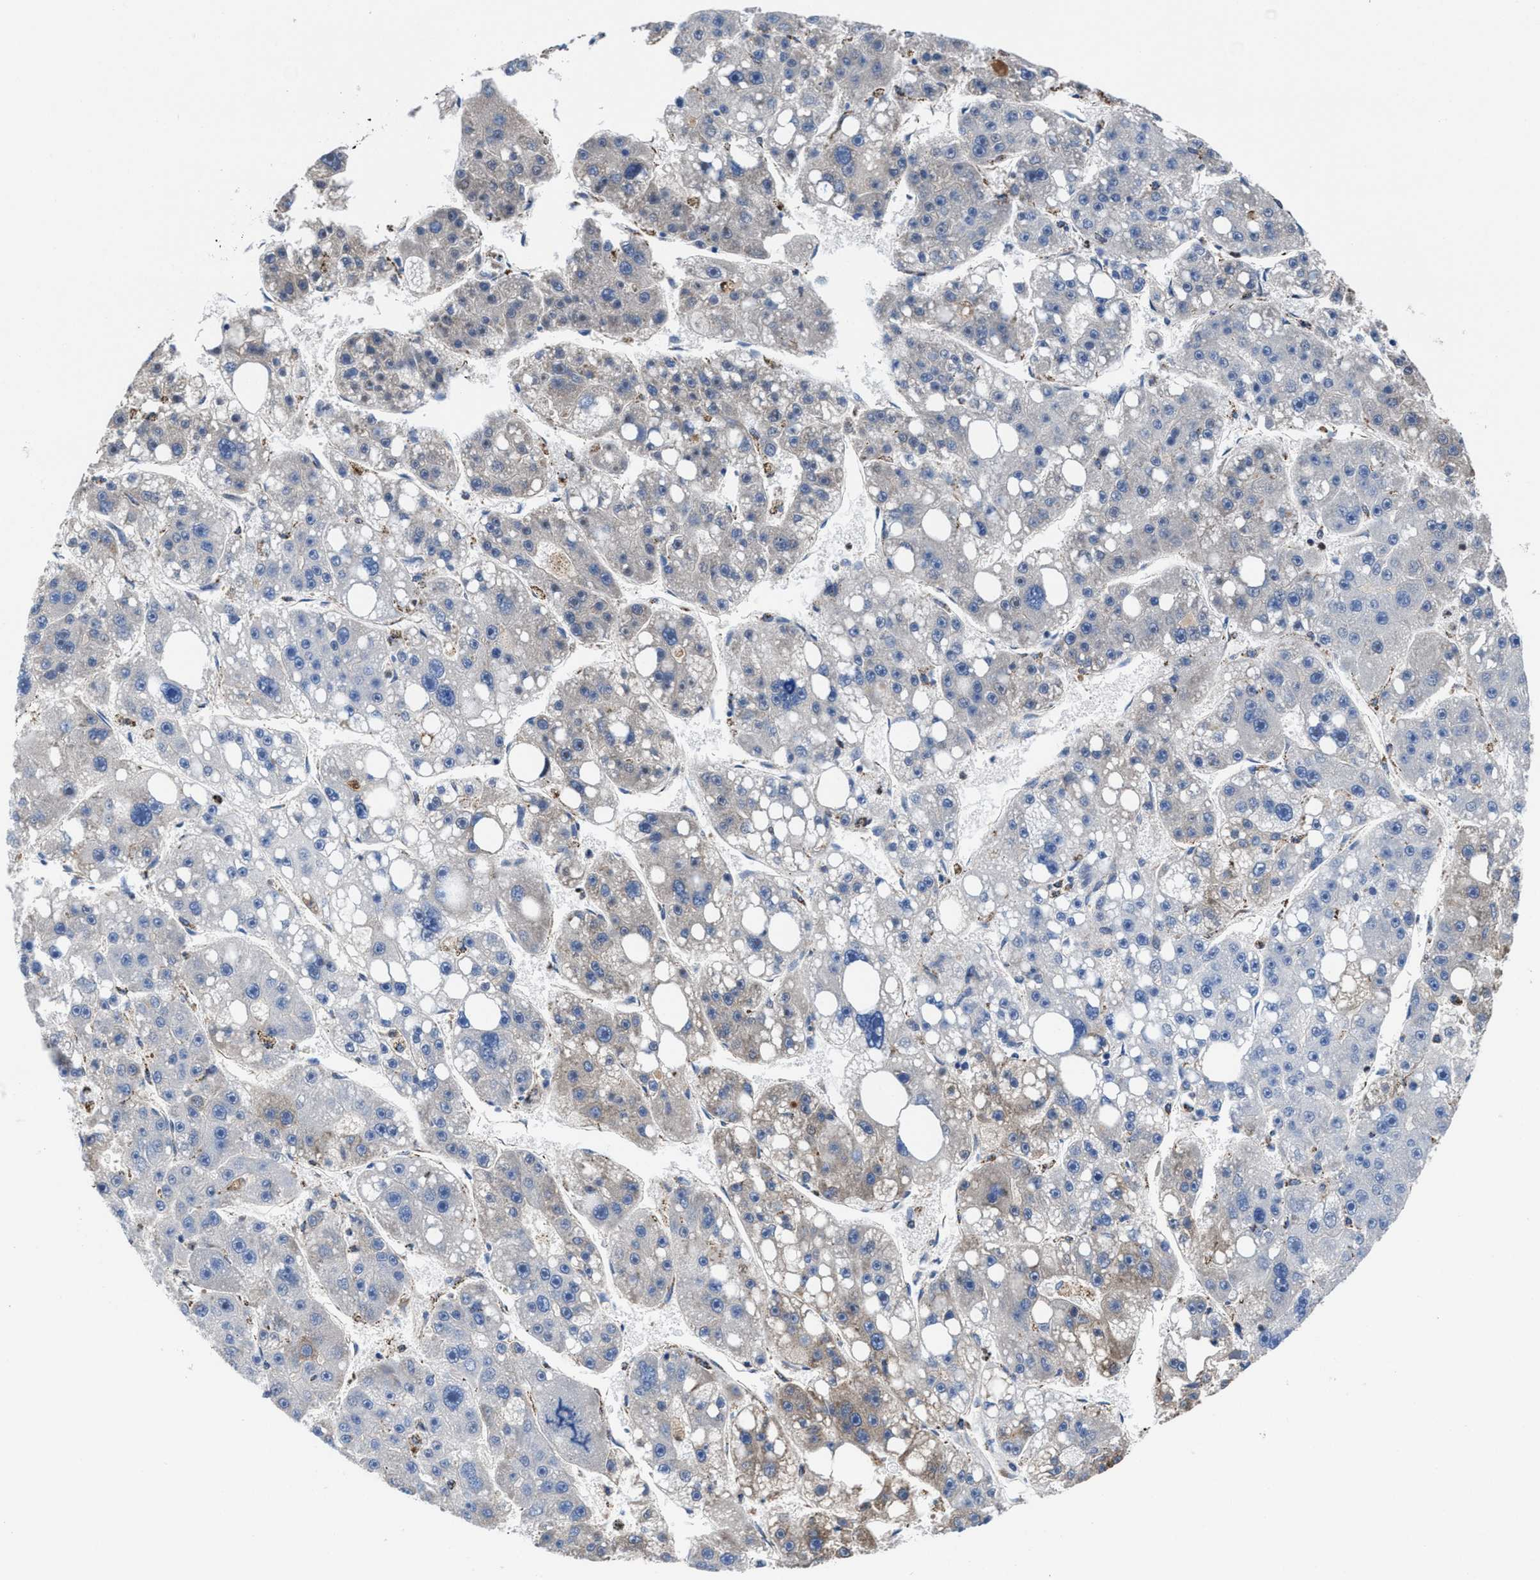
{"staining": {"intensity": "weak", "quantity": "<25%", "location": "cytoplasmic/membranous"}, "tissue": "liver cancer", "cell_type": "Tumor cells", "image_type": "cancer", "snomed": [{"axis": "morphology", "description": "Carcinoma, Hepatocellular, NOS"}, {"axis": "topography", "description": "Liver"}], "caption": "DAB immunohistochemical staining of hepatocellular carcinoma (liver) demonstrates no significant expression in tumor cells.", "gene": "PRR15L", "patient": {"sex": "female", "age": 61}}